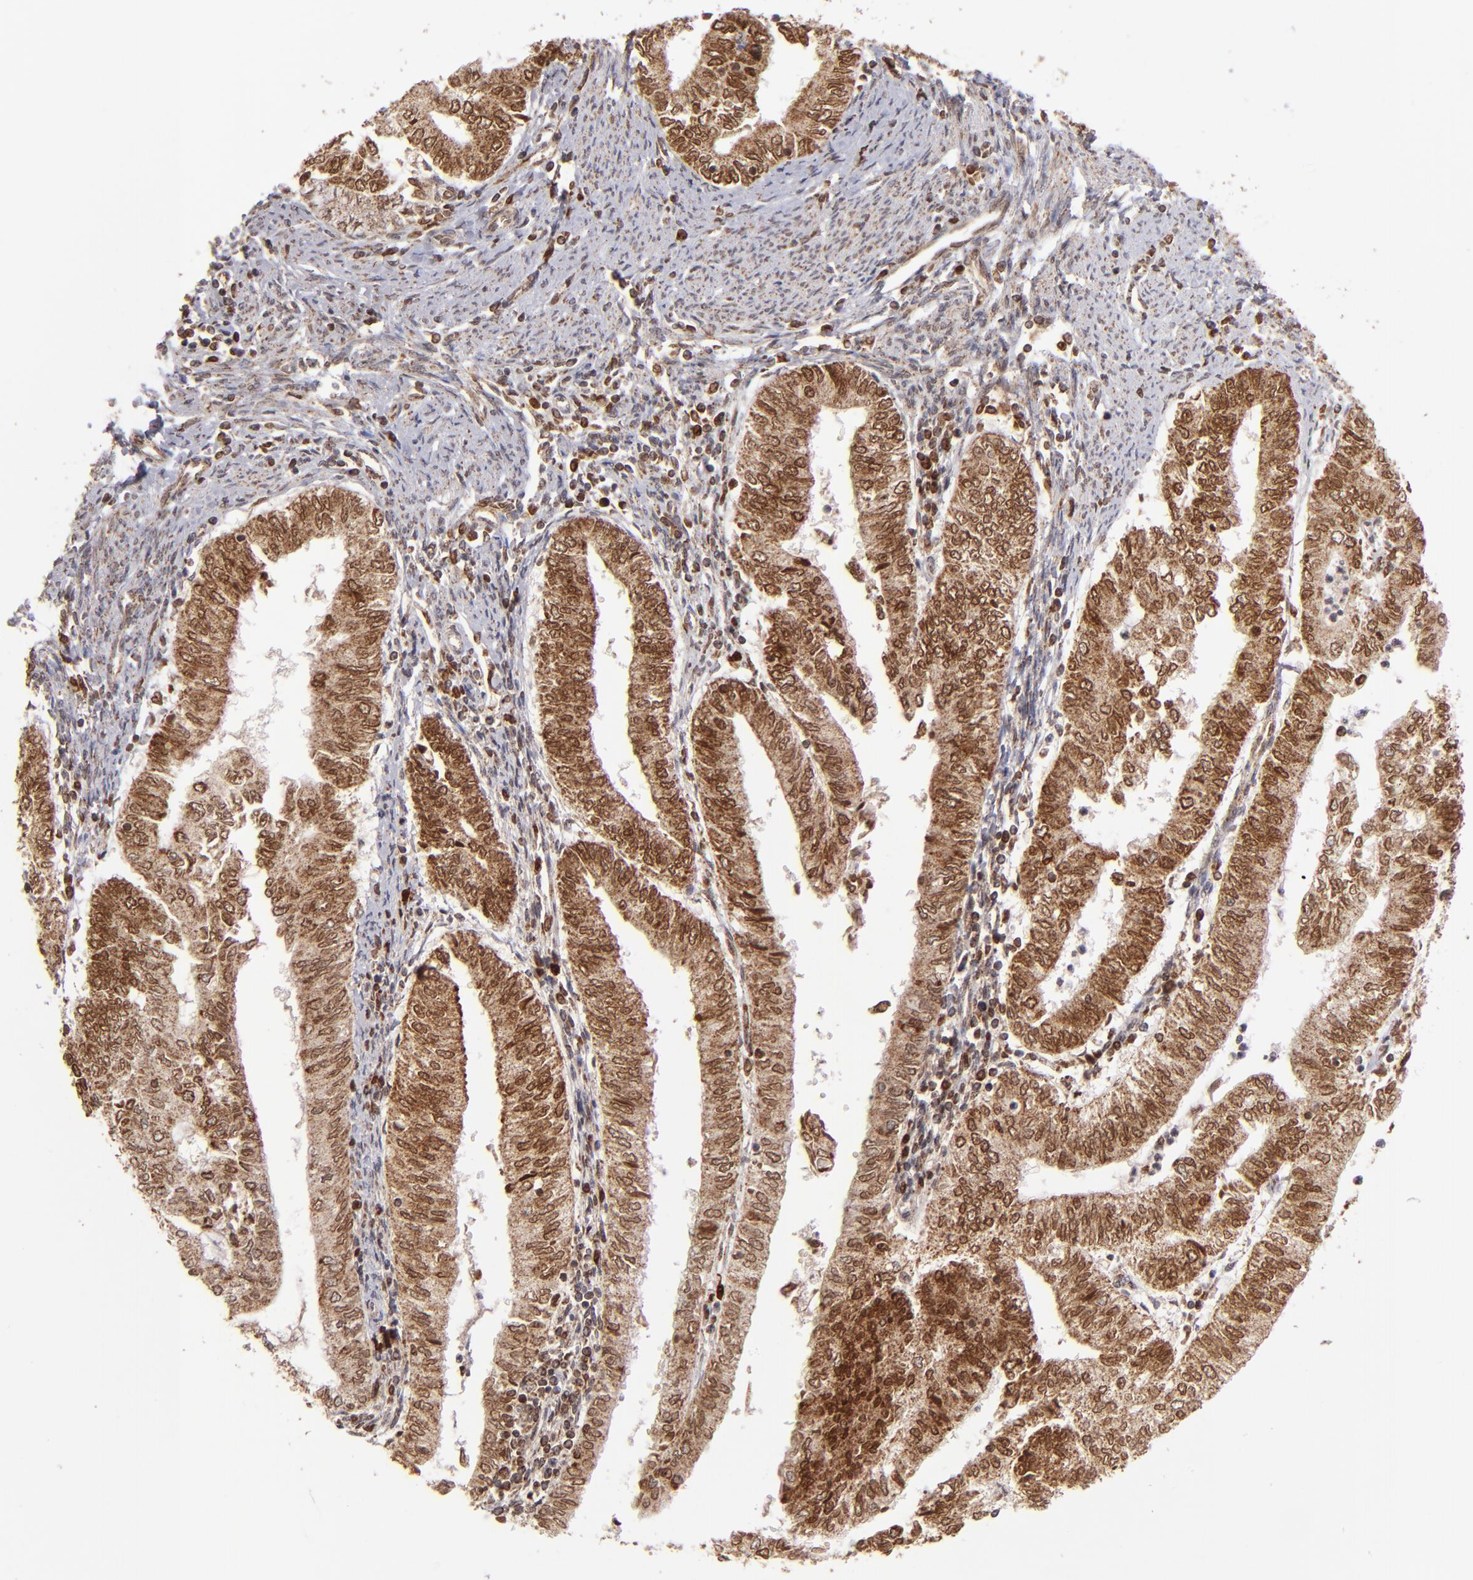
{"staining": {"intensity": "strong", "quantity": ">75%", "location": "cytoplasmic/membranous,nuclear"}, "tissue": "endometrial cancer", "cell_type": "Tumor cells", "image_type": "cancer", "snomed": [{"axis": "morphology", "description": "Adenocarcinoma, NOS"}, {"axis": "topography", "description": "Endometrium"}], "caption": "Protein expression by IHC shows strong cytoplasmic/membranous and nuclear positivity in about >75% of tumor cells in endometrial cancer.", "gene": "TOP1MT", "patient": {"sex": "female", "age": 66}}